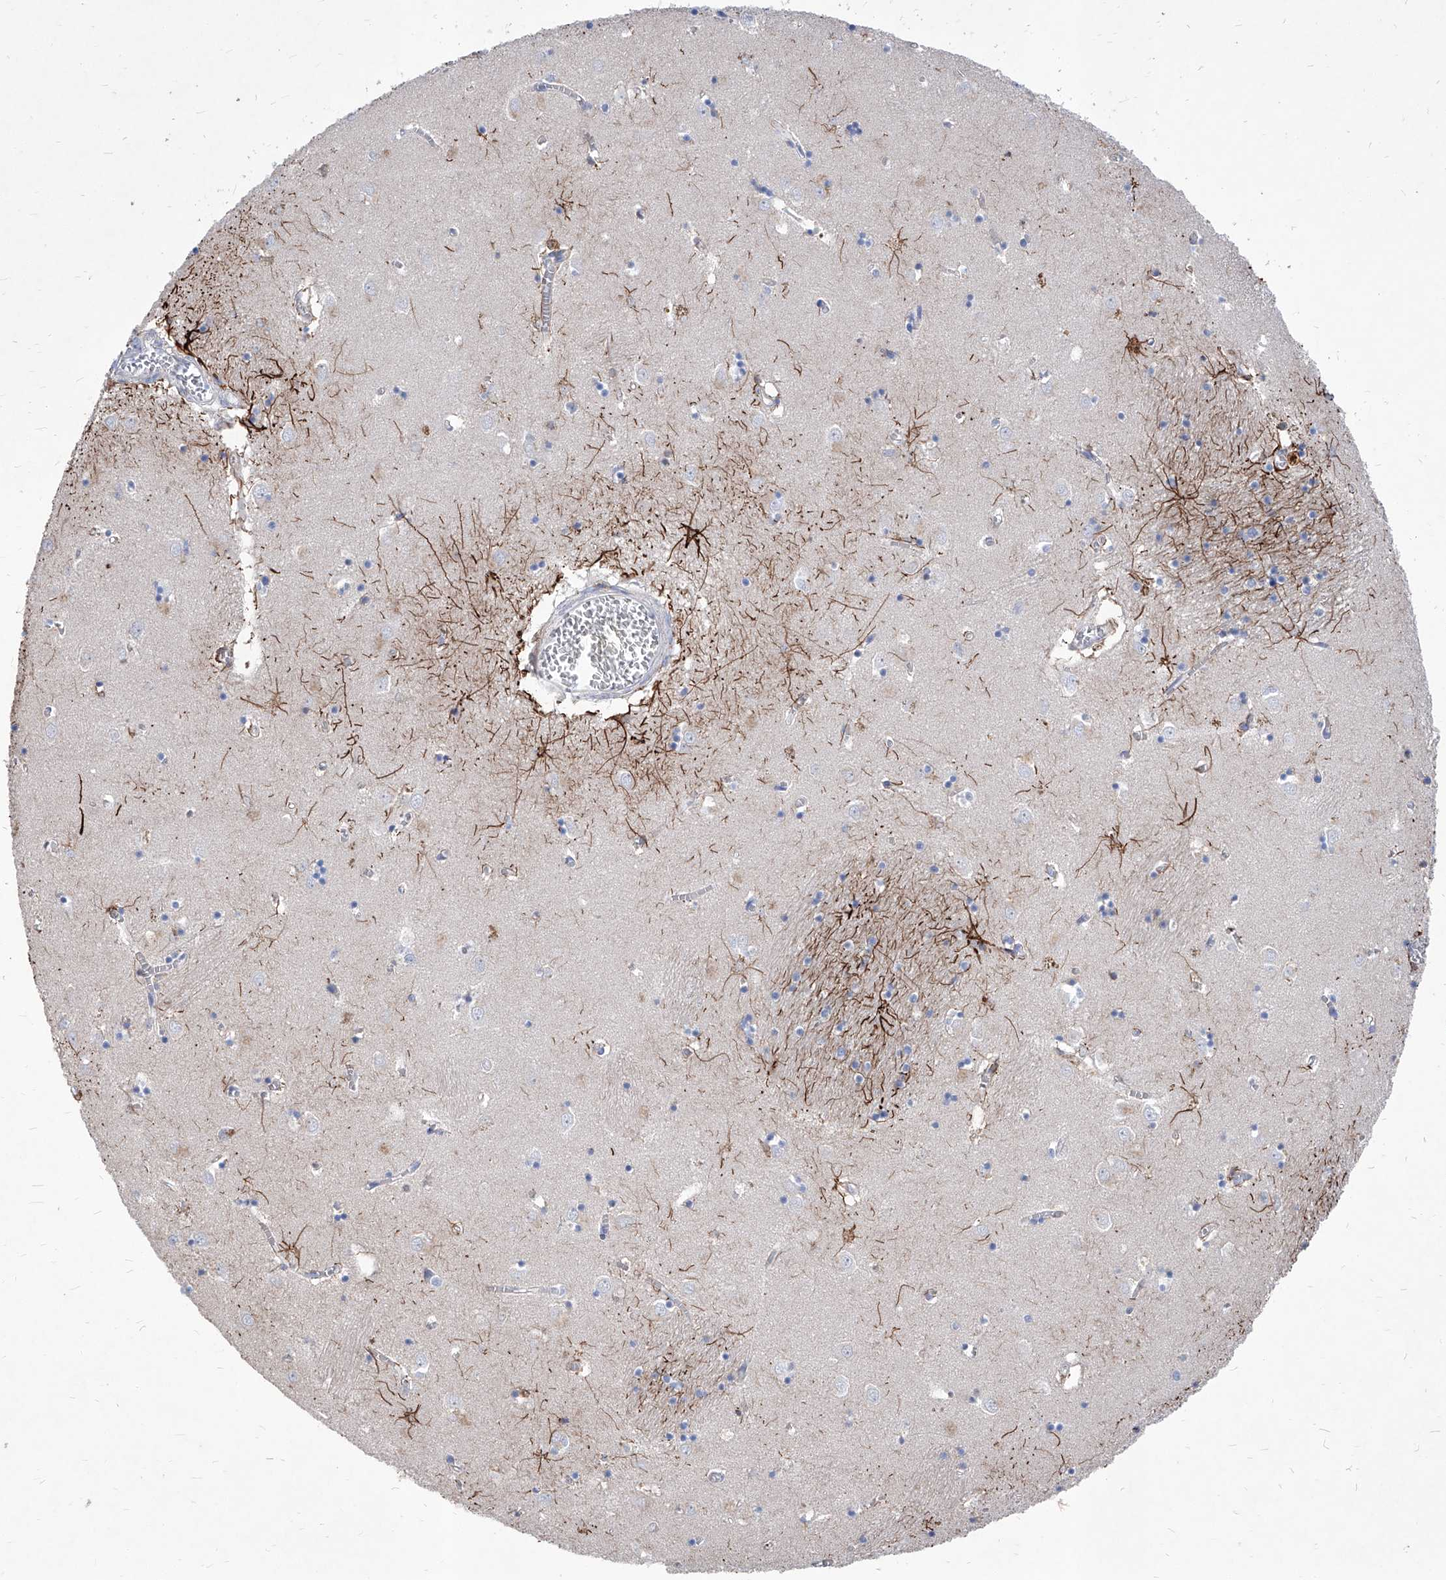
{"staining": {"intensity": "negative", "quantity": "none", "location": "none"}, "tissue": "caudate", "cell_type": "Glial cells", "image_type": "normal", "snomed": [{"axis": "morphology", "description": "Normal tissue, NOS"}, {"axis": "topography", "description": "Lateral ventricle wall"}], "caption": "Histopathology image shows no significant protein expression in glial cells of normal caudate. The staining is performed using DAB (3,3'-diaminobenzidine) brown chromogen with nuclei counter-stained in using hematoxylin.", "gene": "UBOX5", "patient": {"sex": "male", "age": 70}}